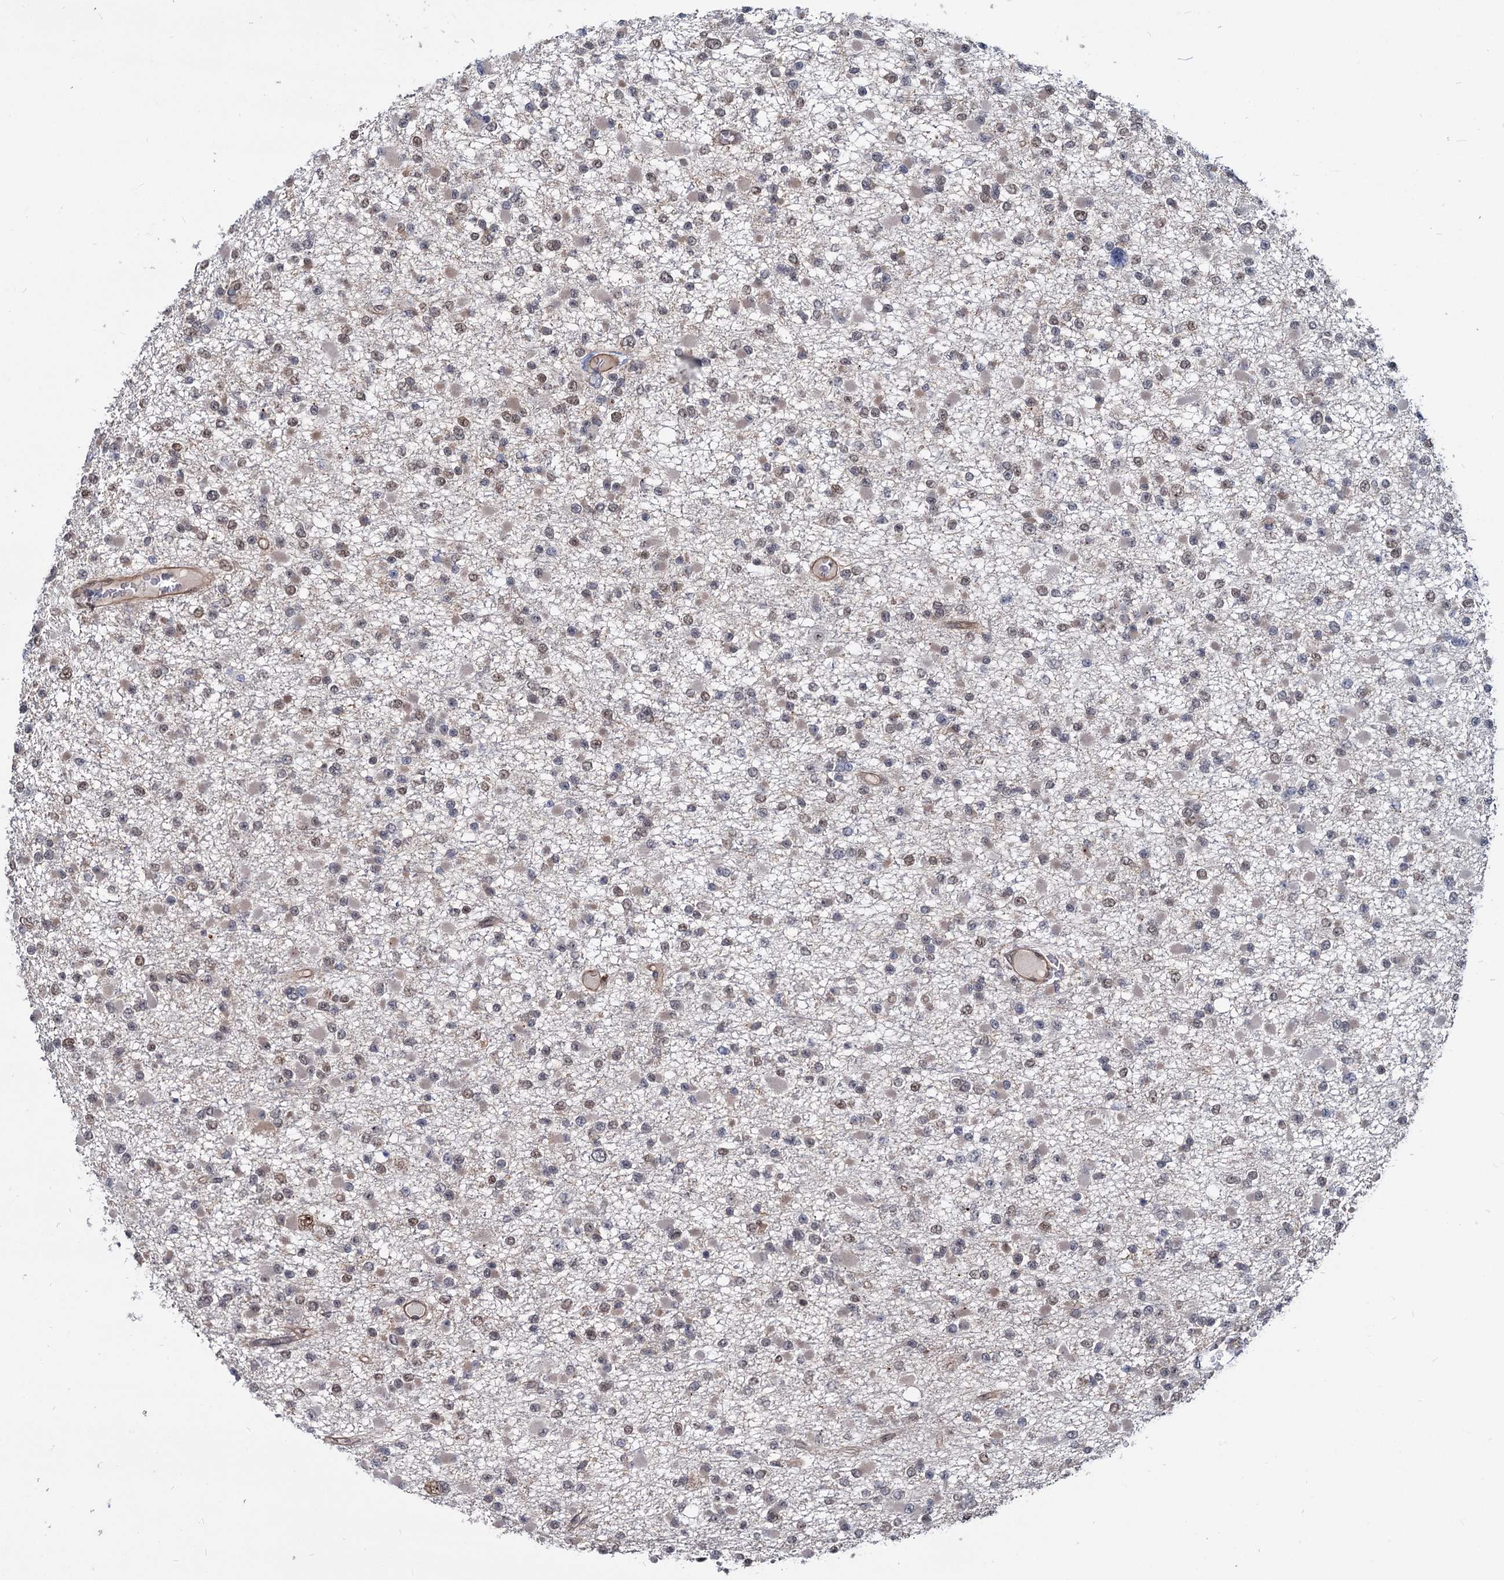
{"staining": {"intensity": "weak", "quantity": ">75%", "location": "nuclear"}, "tissue": "glioma", "cell_type": "Tumor cells", "image_type": "cancer", "snomed": [{"axis": "morphology", "description": "Glioma, malignant, Low grade"}, {"axis": "topography", "description": "Brain"}], "caption": "Protein analysis of glioma tissue shows weak nuclear expression in approximately >75% of tumor cells.", "gene": "UBLCP1", "patient": {"sex": "female", "age": 22}}